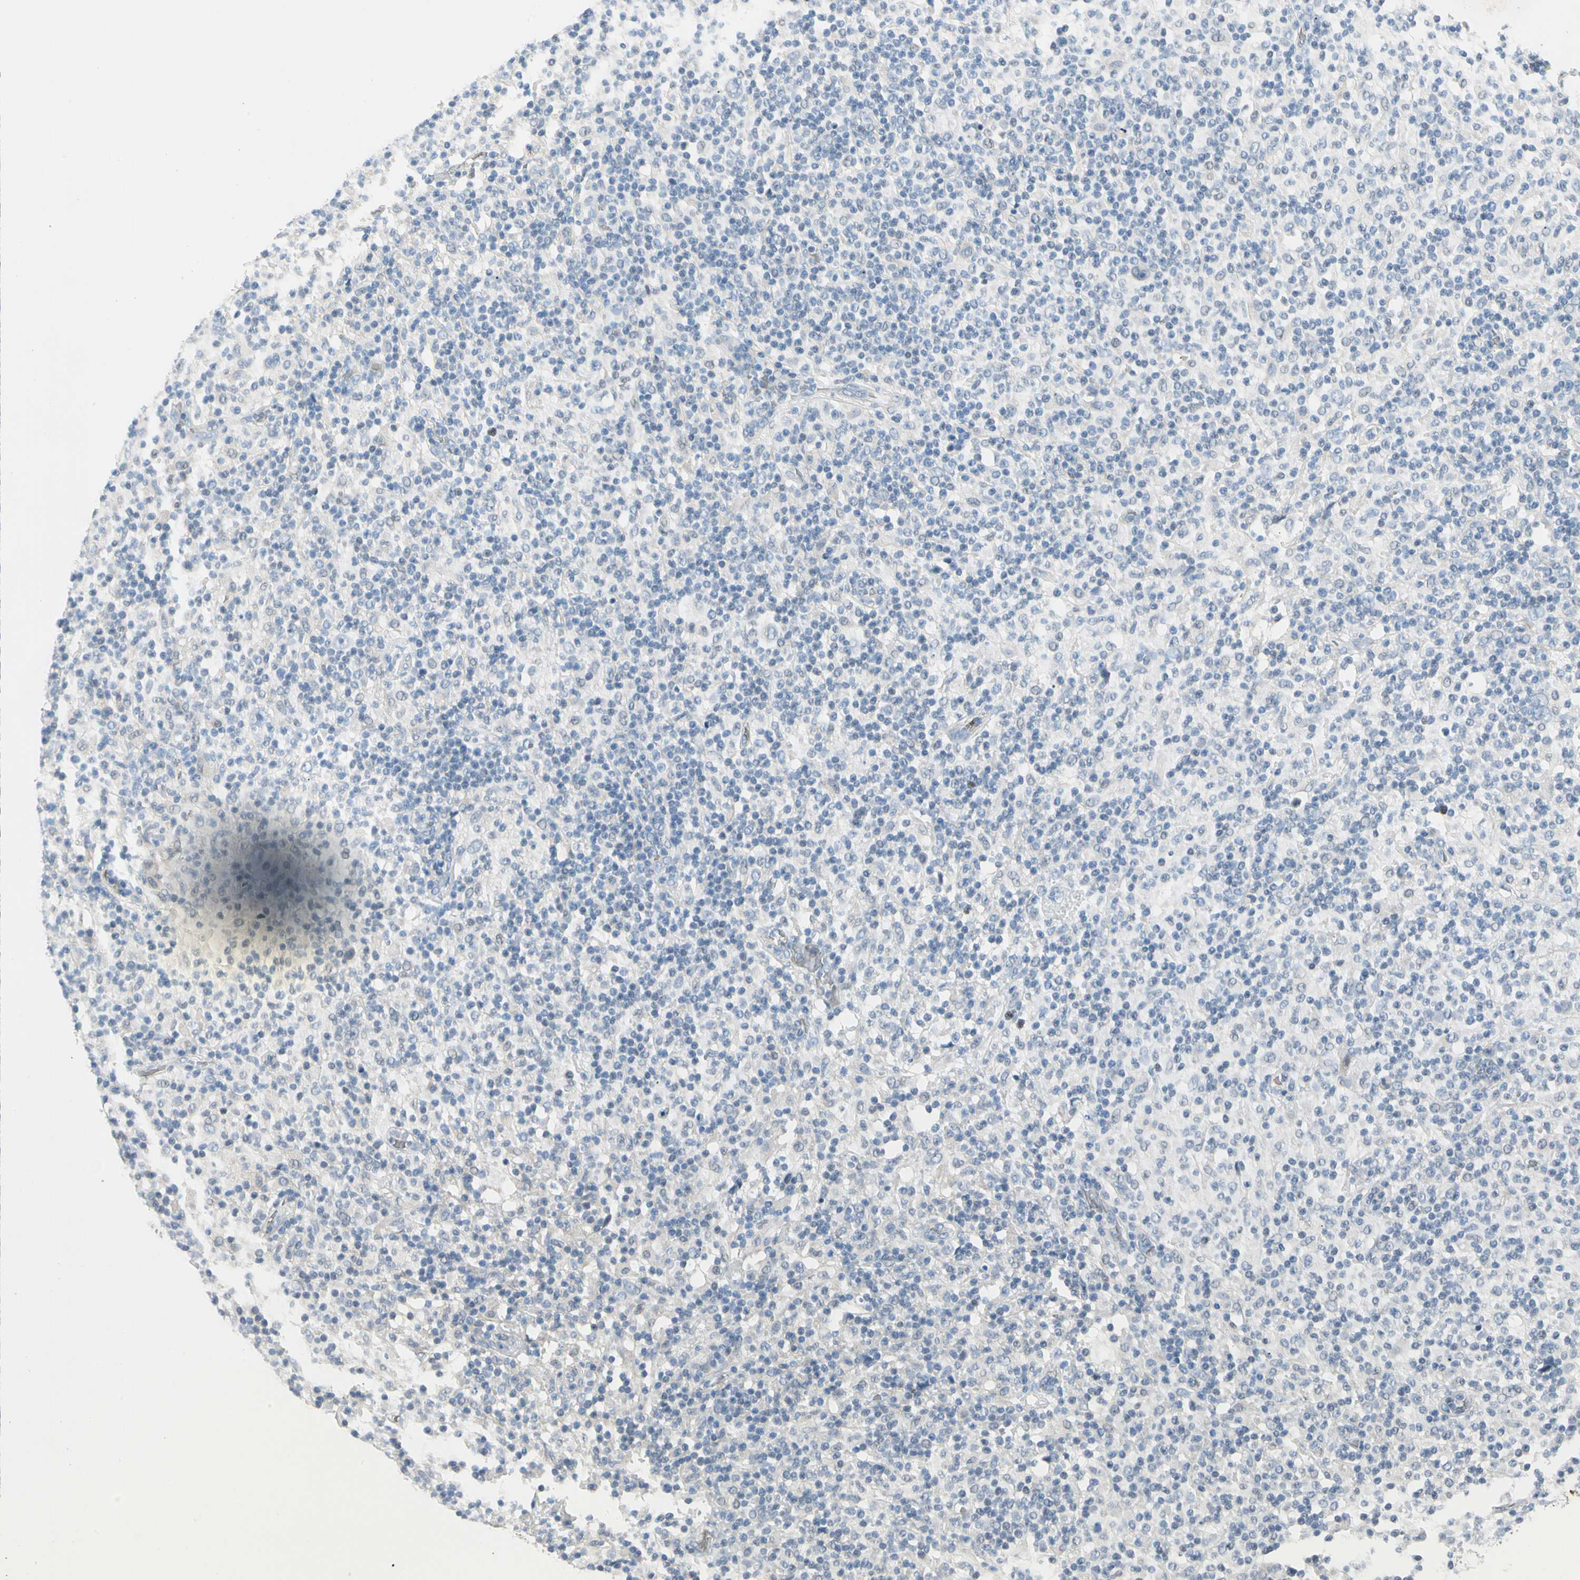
{"staining": {"intensity": "negative", "quantity": "none", "location": "none"}, "tissue": "lymphoma", "cell_type": "Tumor cells", "image_type": "cancer", "snomed": [{"axis": "morphology", "description": "Hodgkin's disease, NOS"}, {"axis": "topography", "description": "Lymph node"}], "caption": "IHC image of human Hodgkin's disease stained for a protein (brown), which reveals no staining in tumor cells.", "gene": "CA1", "patient": {"sex": "male", "age": 70}}